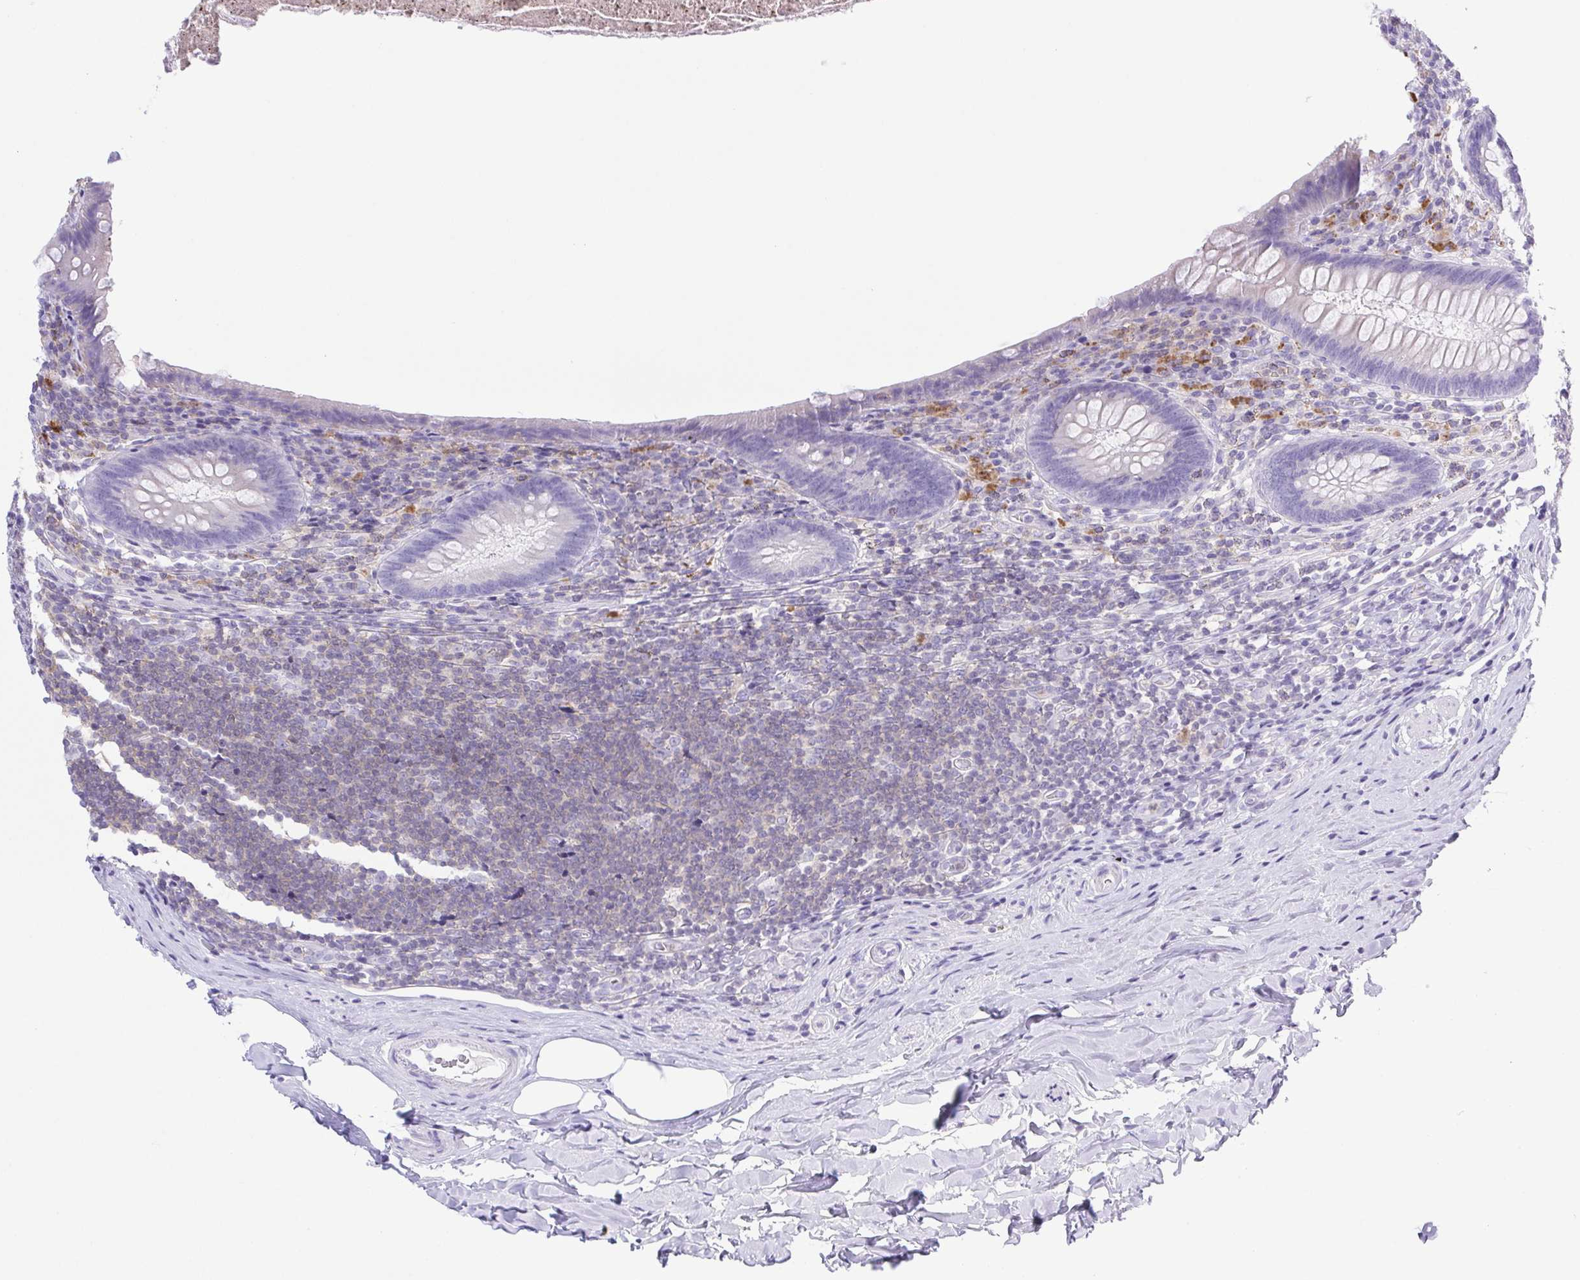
{"staining": {"intensity": "negative", "quantity": "none", "location": "none"}, "tissue": "appendix", "cell_type": "Glandular cells", "image_type": "normal", "snomed": [{"axis": "morphology", "description": "Normal tissue, NOS"}, {"axis": "topography", "description": "Appendix"}], "caption": "Immunohistochemistry (IHC) of benign human appendix demonstrates no positivity in glandular cells. (IHC, brightfield microscopy, high magnification).", "gene": "SYNPR", "patient": {"sex": "male", "age": 47}}